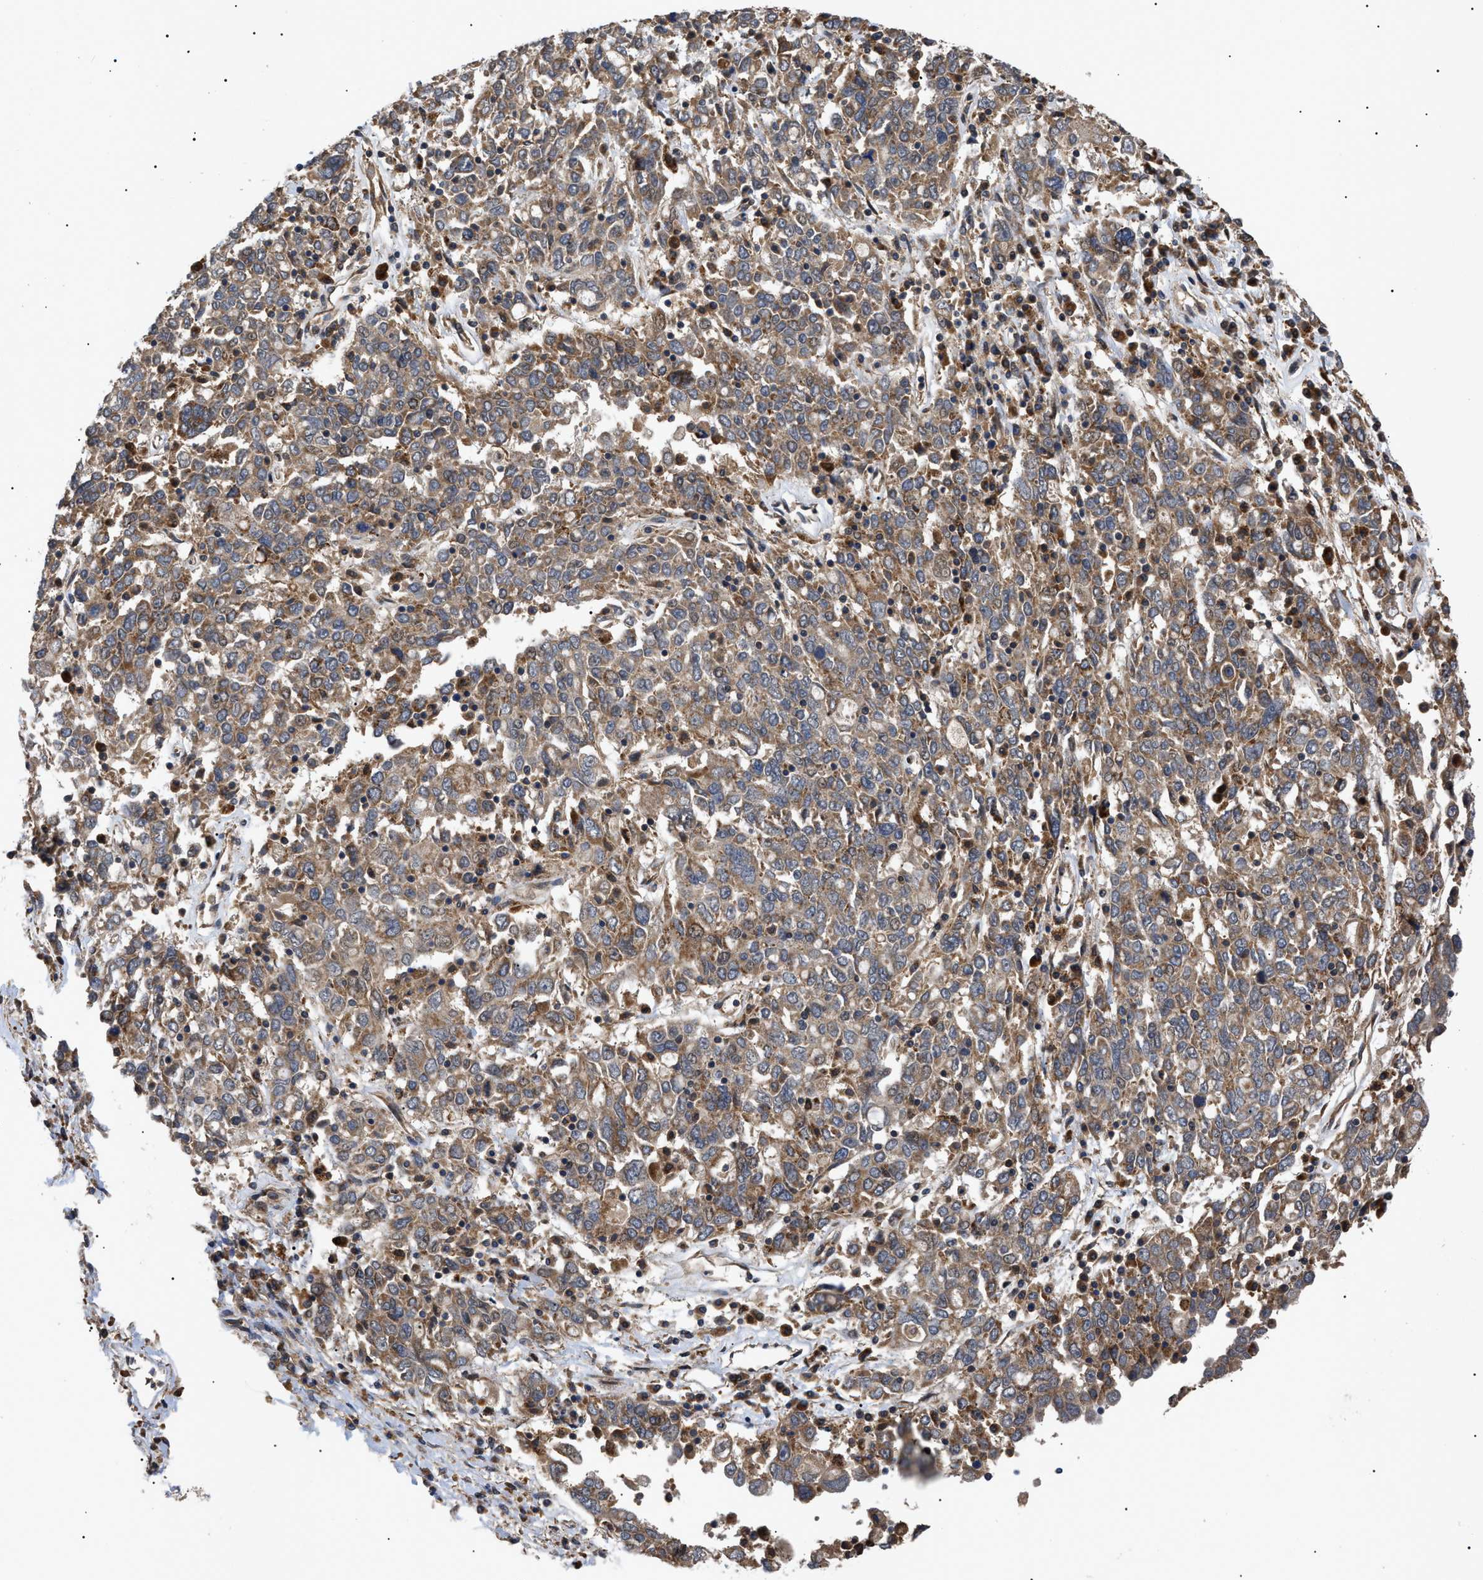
{"staining": {"intensity": "moderate", "quantity": ">75%", "location": "cytoplasmic/membranous"}, "tissue": "ovarian cancer", "cell_type": "Tumor cells", "image_type": "cancer", "snomed": [{"axis": "morphology", "description": "Carcinoma, endometroid"}, {"axis": "topography", "description": "Ovary"}], "caption": "Protein staining shows moderate cytoplasmic/membranous staining in approximately >75% of tumor cells in ovarian endometroid carcinoma.", "gene": "ASTL", "patient": {"sex": "female", "age": 62}}